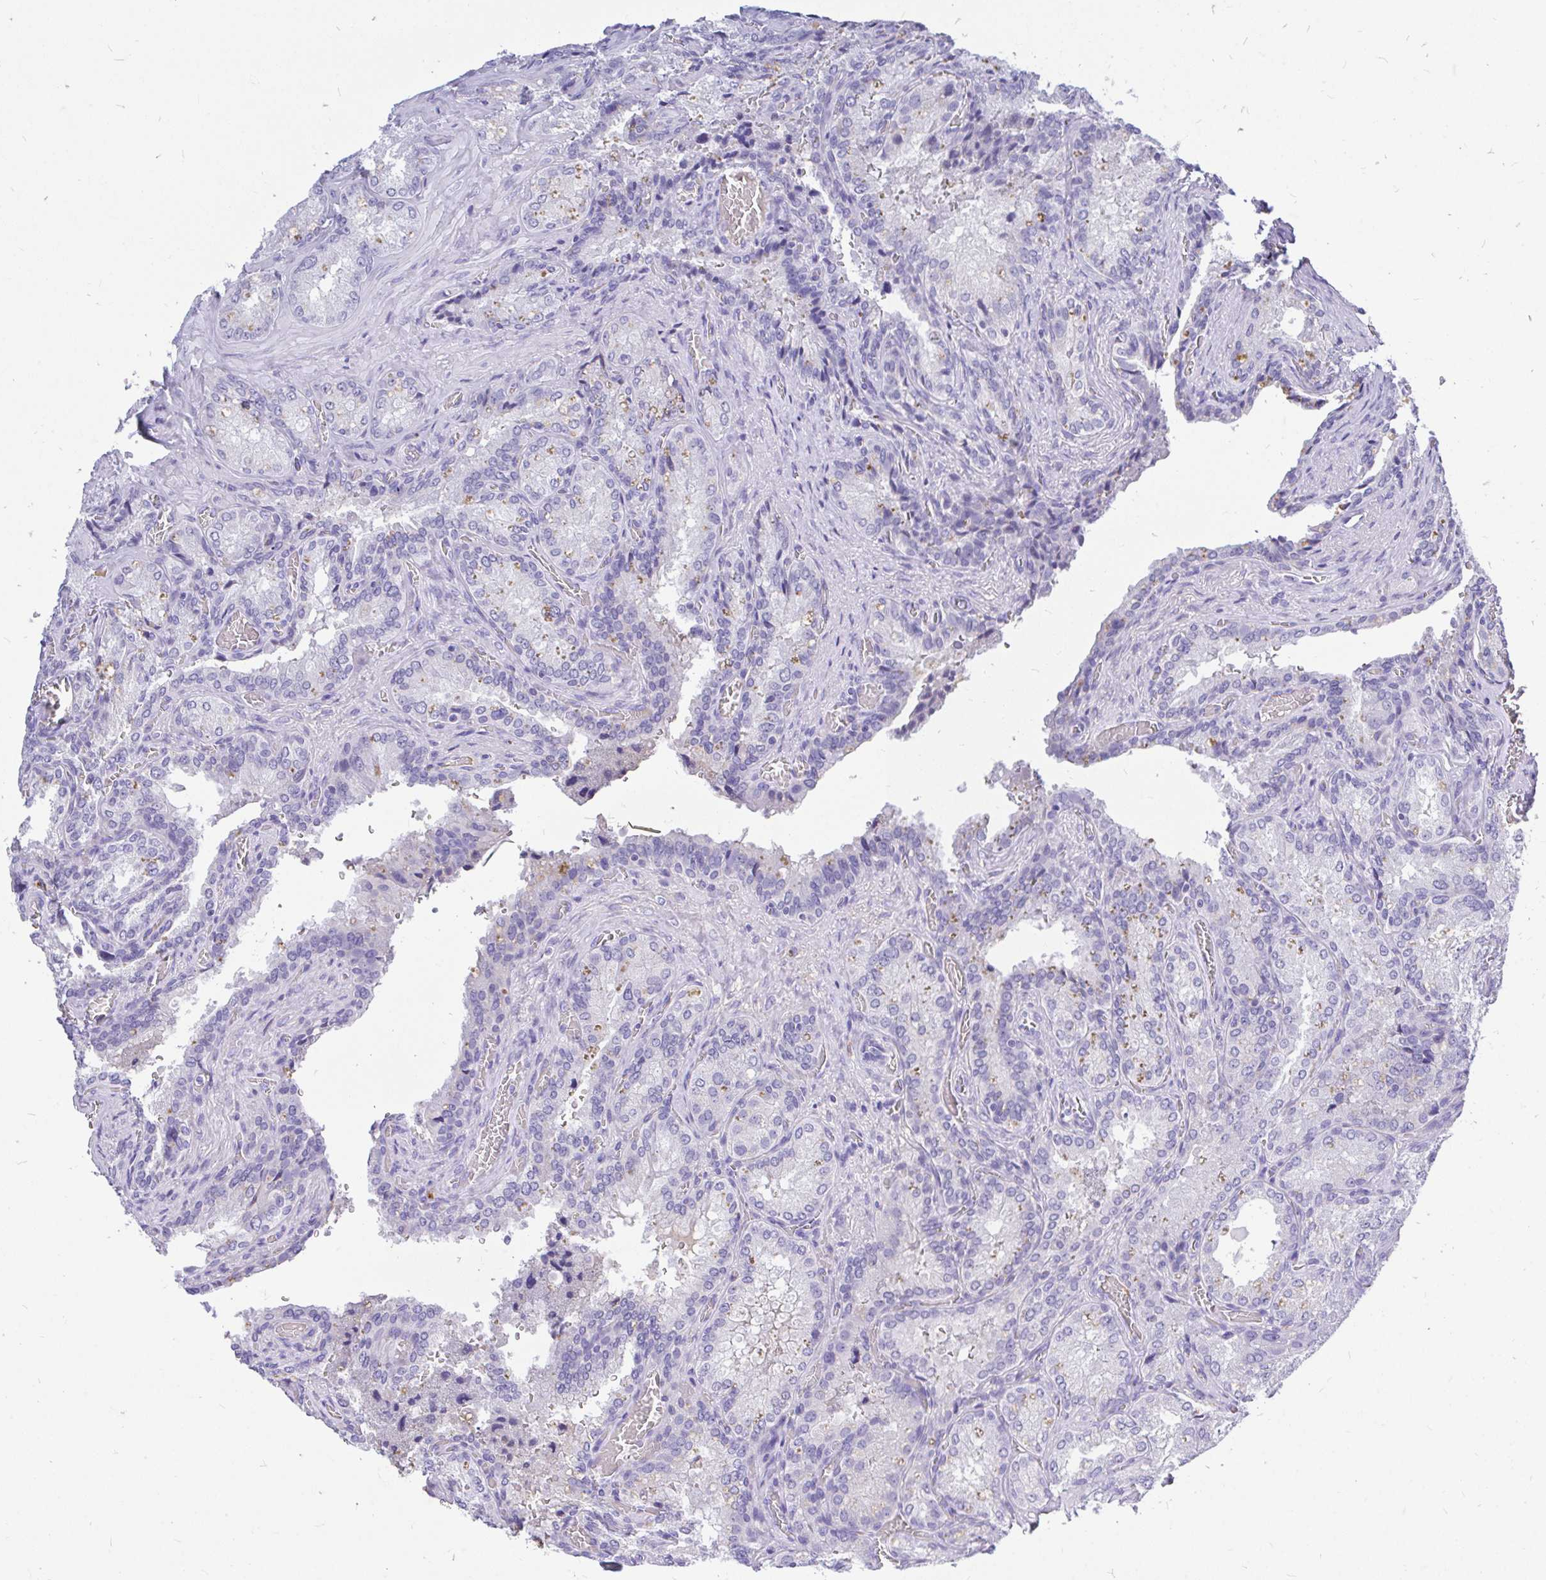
{"staining": {"intensity": "negative", "quantity": "none", "location": "none"}, "tissue": "seminal vesicle", "cell_type": "Glandular cells", "image_type": "normal", "snomed": [{"axis": "morphology", "description": "Normal tissue, NOS"}, {"axis": "topography", "description": "Seminal veicle"}], "caption": "An immunohistochemistry (IHC) histopathology image of unremarkable seminal vesicle is shown. There is no staining in glandular cells of seminal vesicle.", "gene": "MAP1LC3A", "patient": {"sex": "male", "age": 47}}